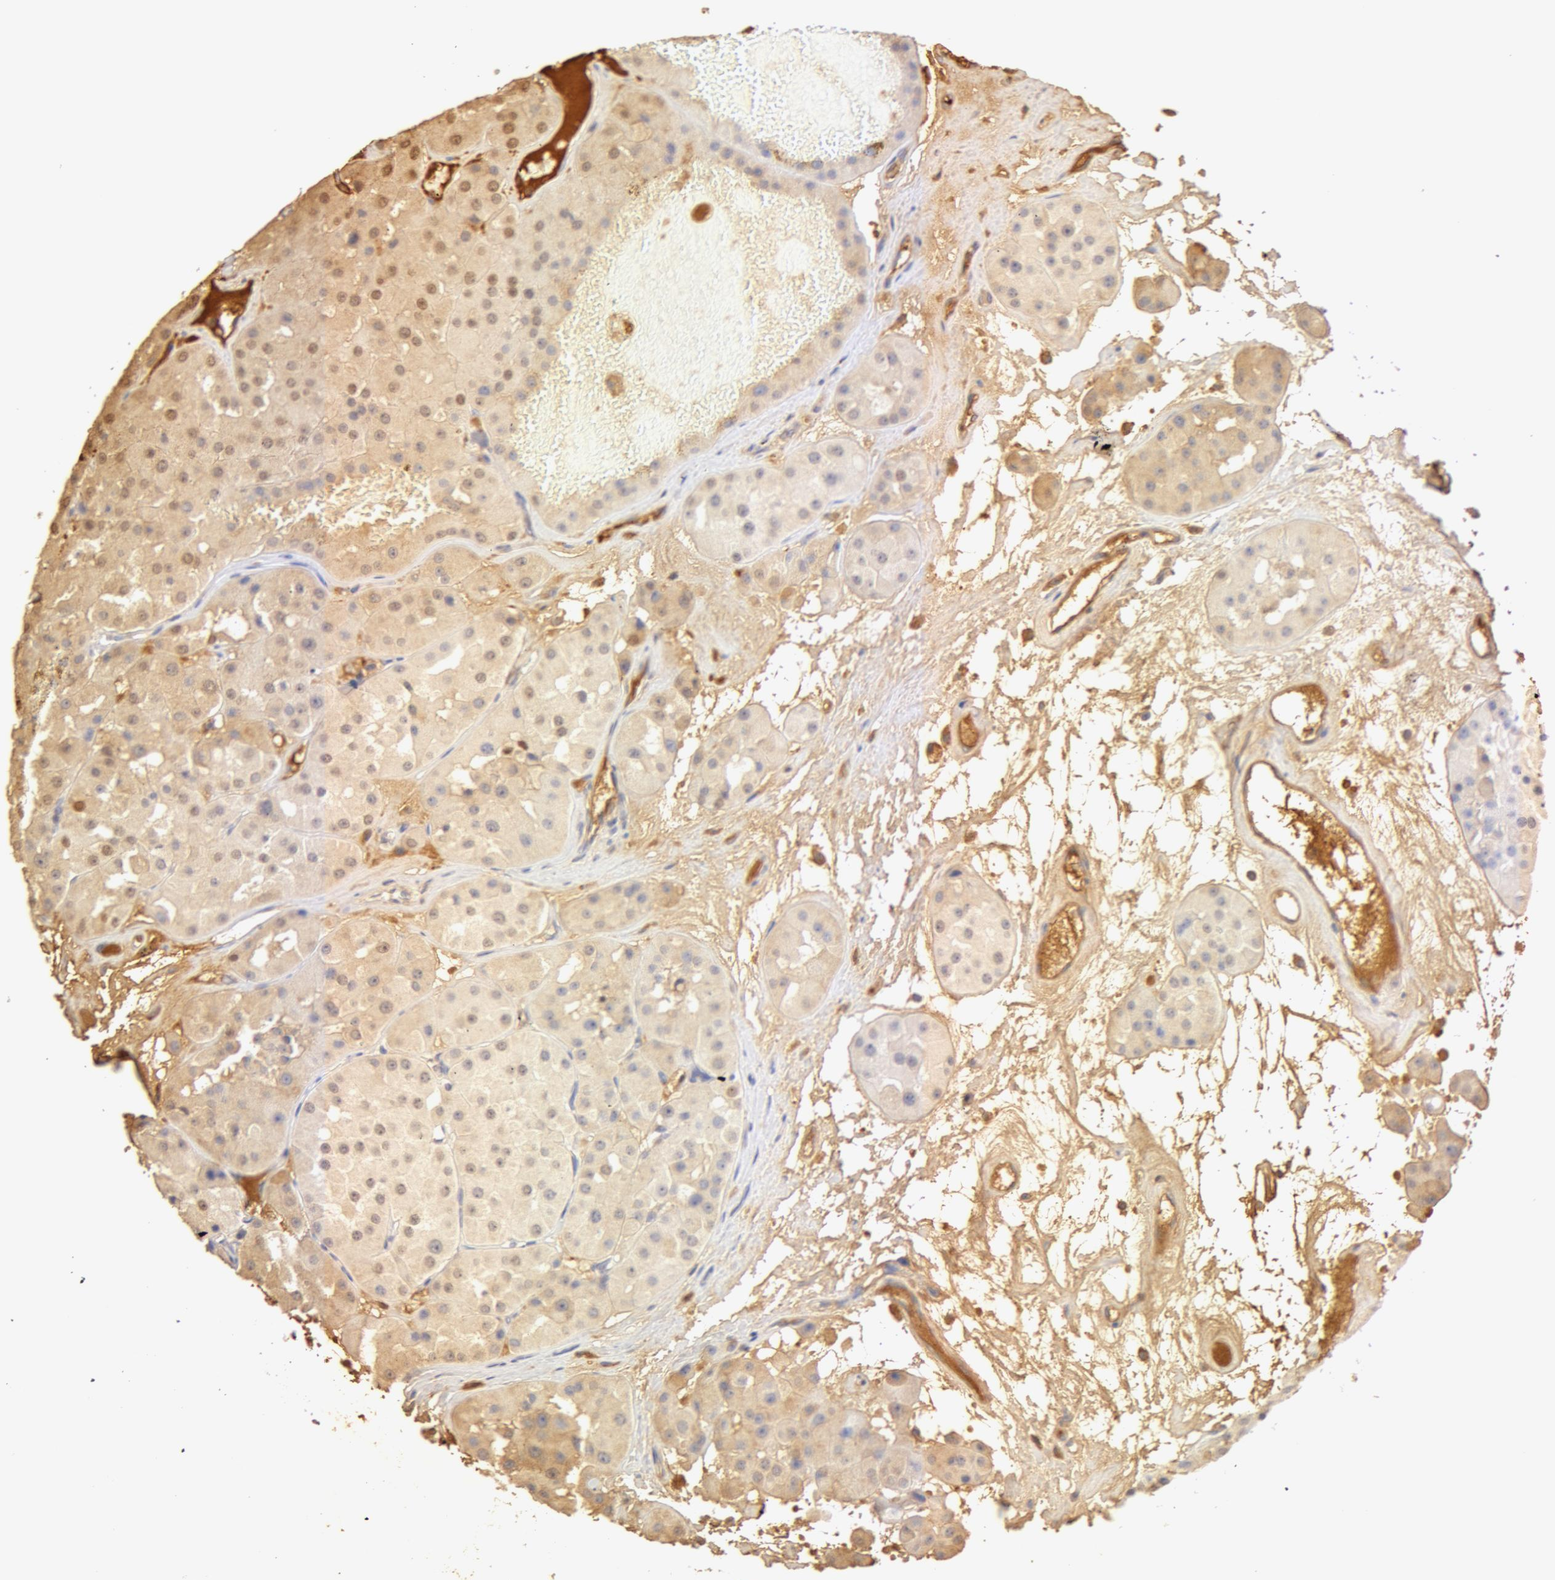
{"staining": {"intensity": "weak", "quantity": ">75%", "location": "cytoplasmic/membranous,nuclear"}, "tissue": "renal cancer", "cell_type": "Tumor cells", "image_type": "cancer", "snomed": [{"axis": "morphology", "description": "Adenocarcinoma, uncertain malignant potential"}, {"axis": "topography", "description": "Kidney"}], "caption": "Immunohistochemistry image of neoplastic tissue: renal cancer stained using immunohistochemistry displays low levels of weak protein expression localized specifically in the cytoplasmic/membranous and nuclear of tumor cells, appearing as a cytoplasmic/membranous and nuclear brown color.", "gene": "TF", "patient": {"sex": "male", "age": 63}}